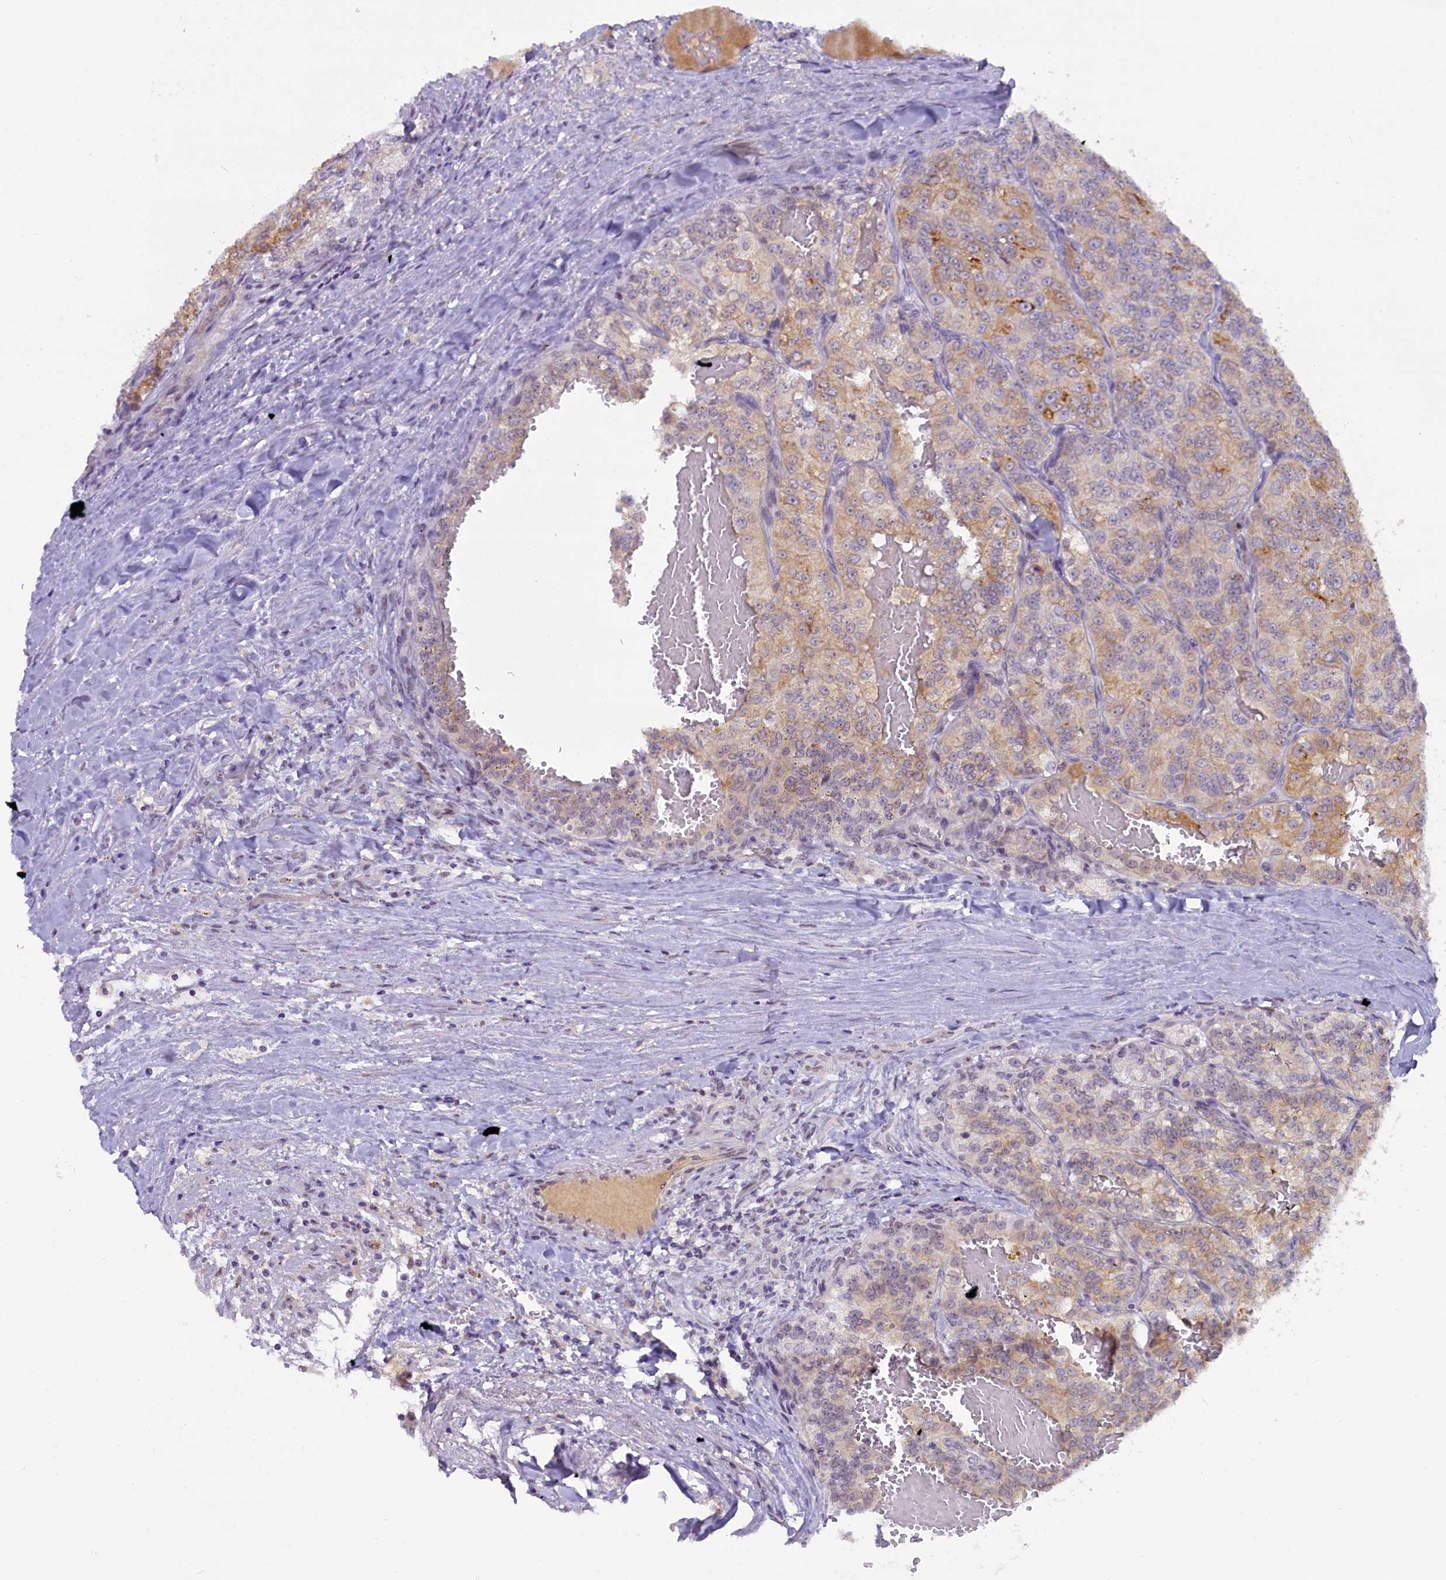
{"staining": {"intensity": "moderate", "quantity": "25%-75%", "location": "cytoplasmic/membranous"}, "tissue": "renal cancer", "cell_type": "Tumor cells", "image_type": "cancer", "snomed": [{"axis": "morphology", "description": "Adenocarcinoma, NOS"}, {"axis": "topography", "description": "Kidney"}], "caption": "The histopathology image shows a brown stain indicating the presence of a protein in the cytoplasmic/membranous of tumor cells in renal cancer.", "gene": "CRAMP1", "patient": {"sex": "female", "age": 63}}